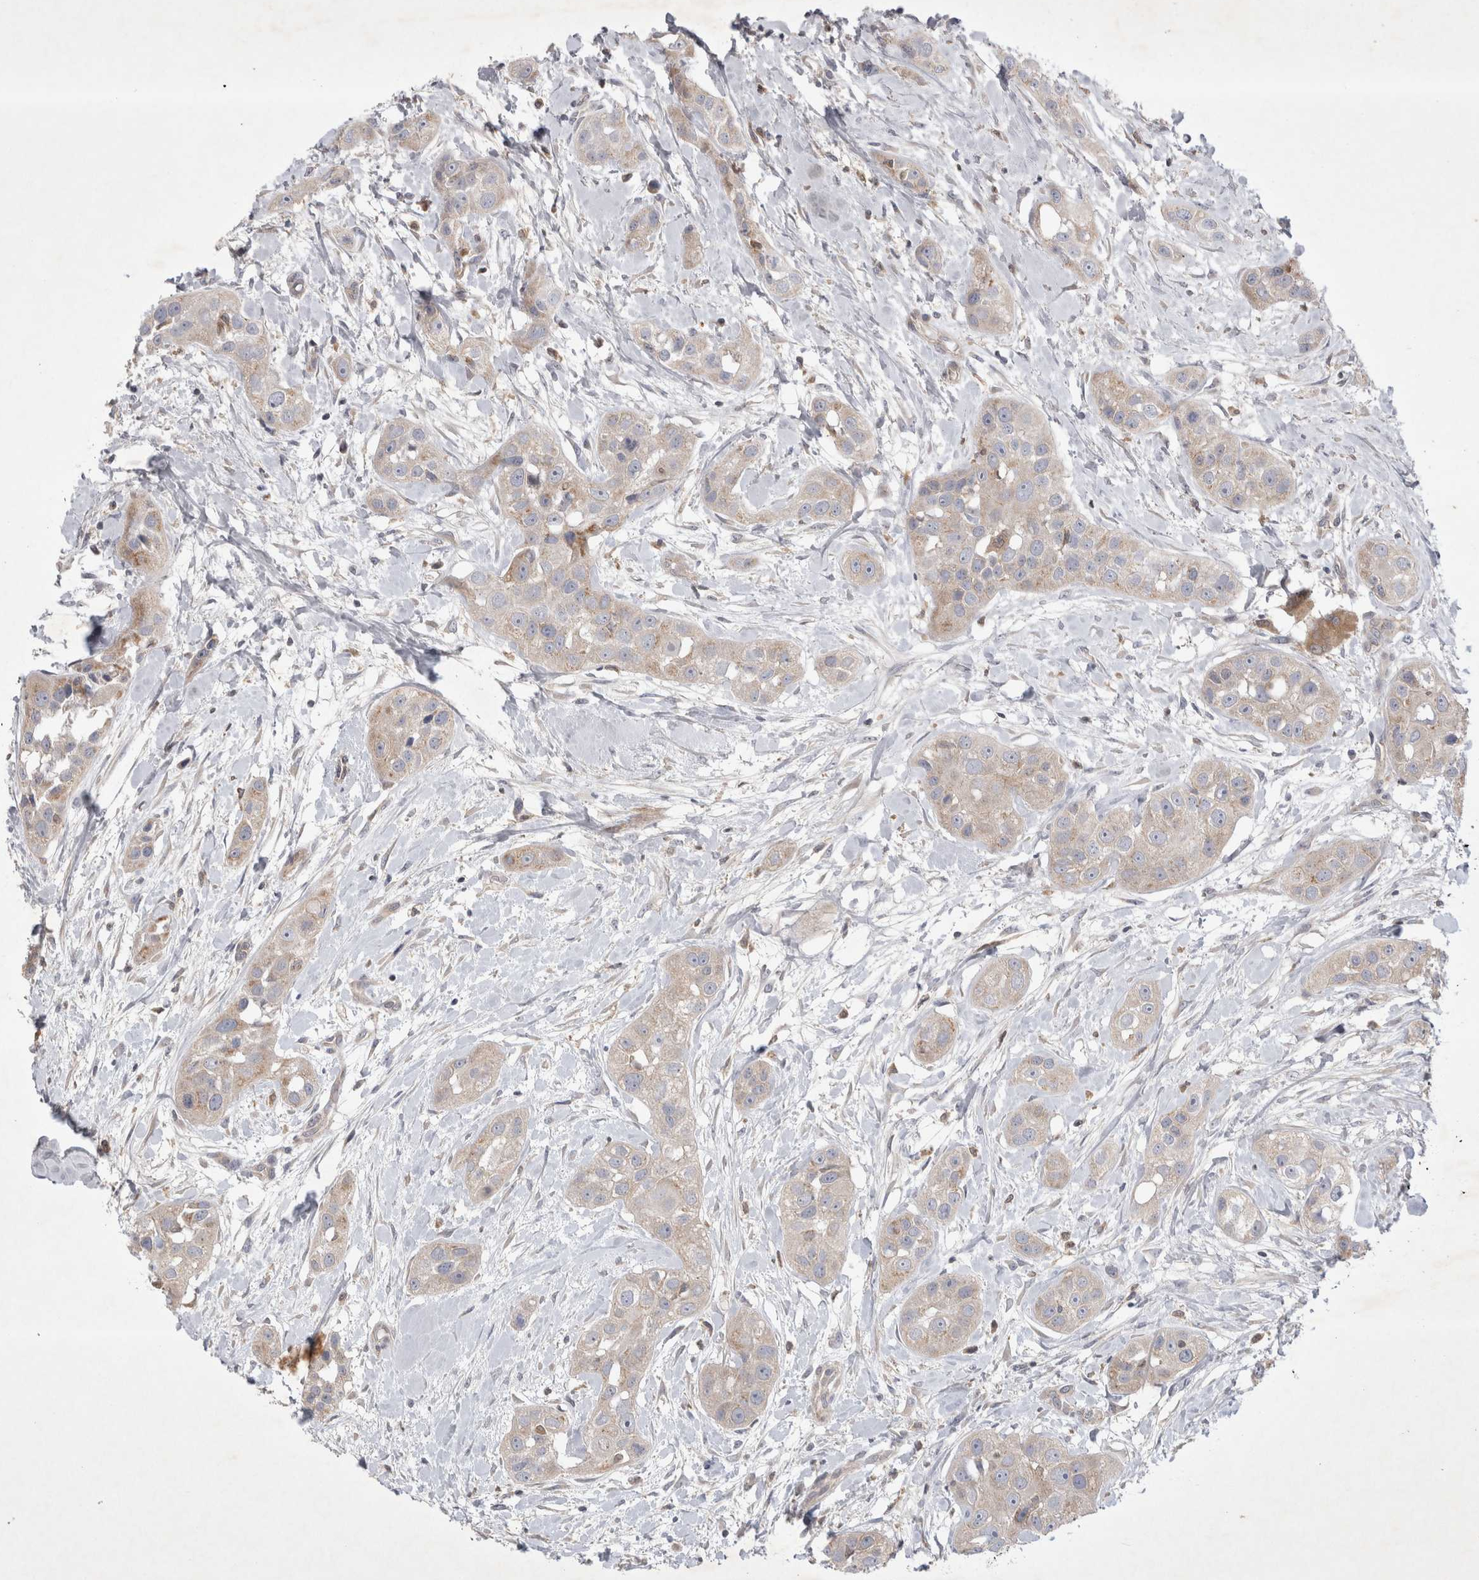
{"staining": {"intensity": "weak", "quantity": "<25%", "location": "cytoplasmic/membranous"}, "tissue": "head and neck cancer", "cell_type": "Tumor cells", "image_type": "cancer", "snomed": [{"axis": "morphology", "description": "Normal tissue, NOS"}, {"axis": "morphology", "description": "Squamous cell carcinoma, NOS"}, {"axis": "topography", "description": "Skeletal muscle"}, {"axis": "topography", "description": "Head-Neck"}], "caption": "This is an immunohistochemistry (IHC) photomicrograph of head and neck cancer. There is no staining in tumor cells.", "gene": "SRD5A3", "patient": {"sex": "male", "age": 51}}